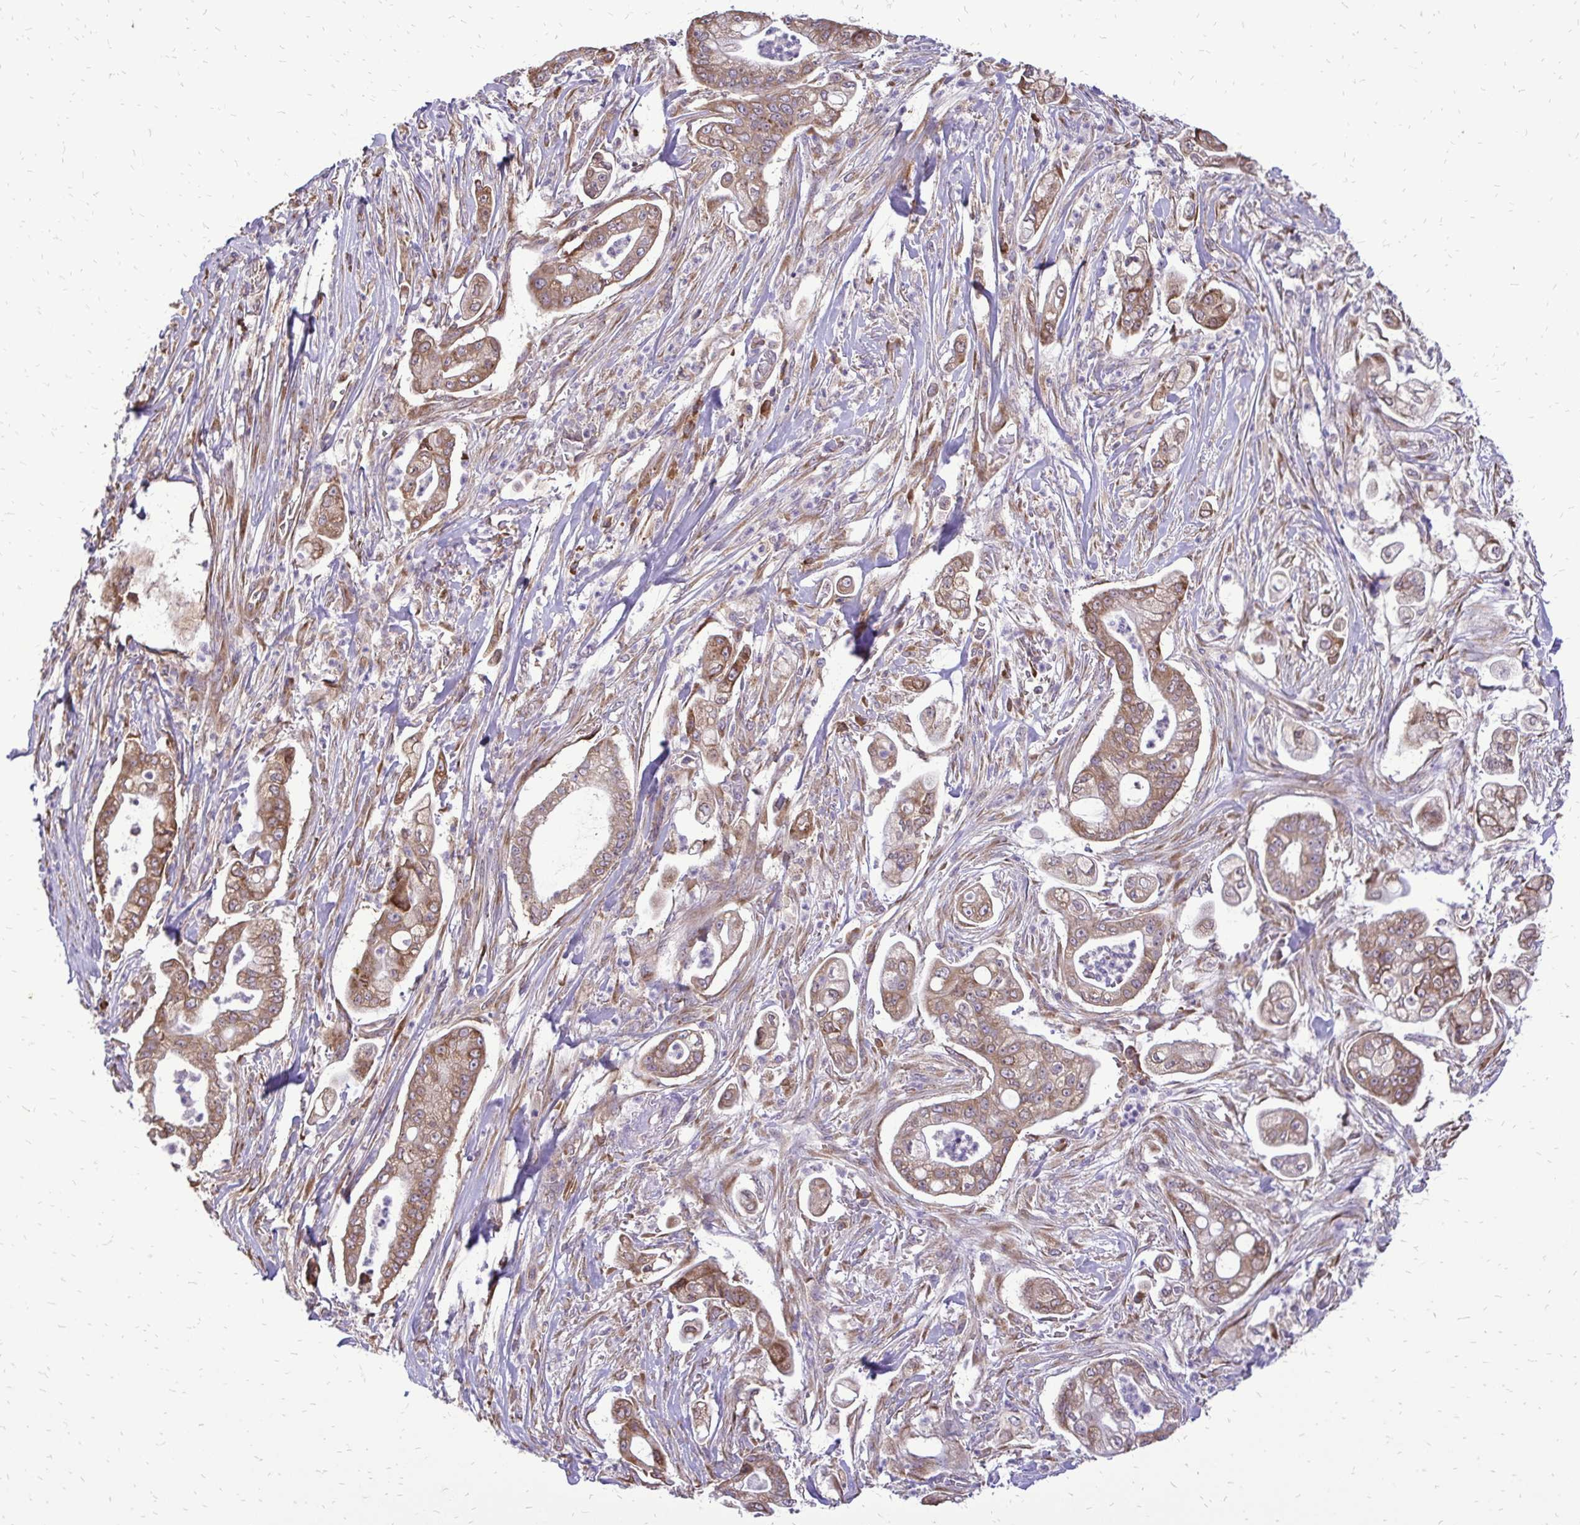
{"staining": {"intensity": "moderate", "quantity": ">75%", "location": "cytoplasmic/membranous"}, "tissue": "pancreatic cancer", "cell_type": "Tumor cells", "image_type": "cancer", "snomed": [{"axis": "morphology", "description": "Adenocarcinoma, NOS"}, {"axis": "topography", "description": "Pancreas"}], "caption": "The micrograph reveals immunohistochemical staining of pancreatic cancer (adenocarcinoma). There is moderate cytoplasmic/membranous staining is present in about >75% of tumor cells.", "gene": "RPS3", "patient": {"sex": "female", "age": 69}}